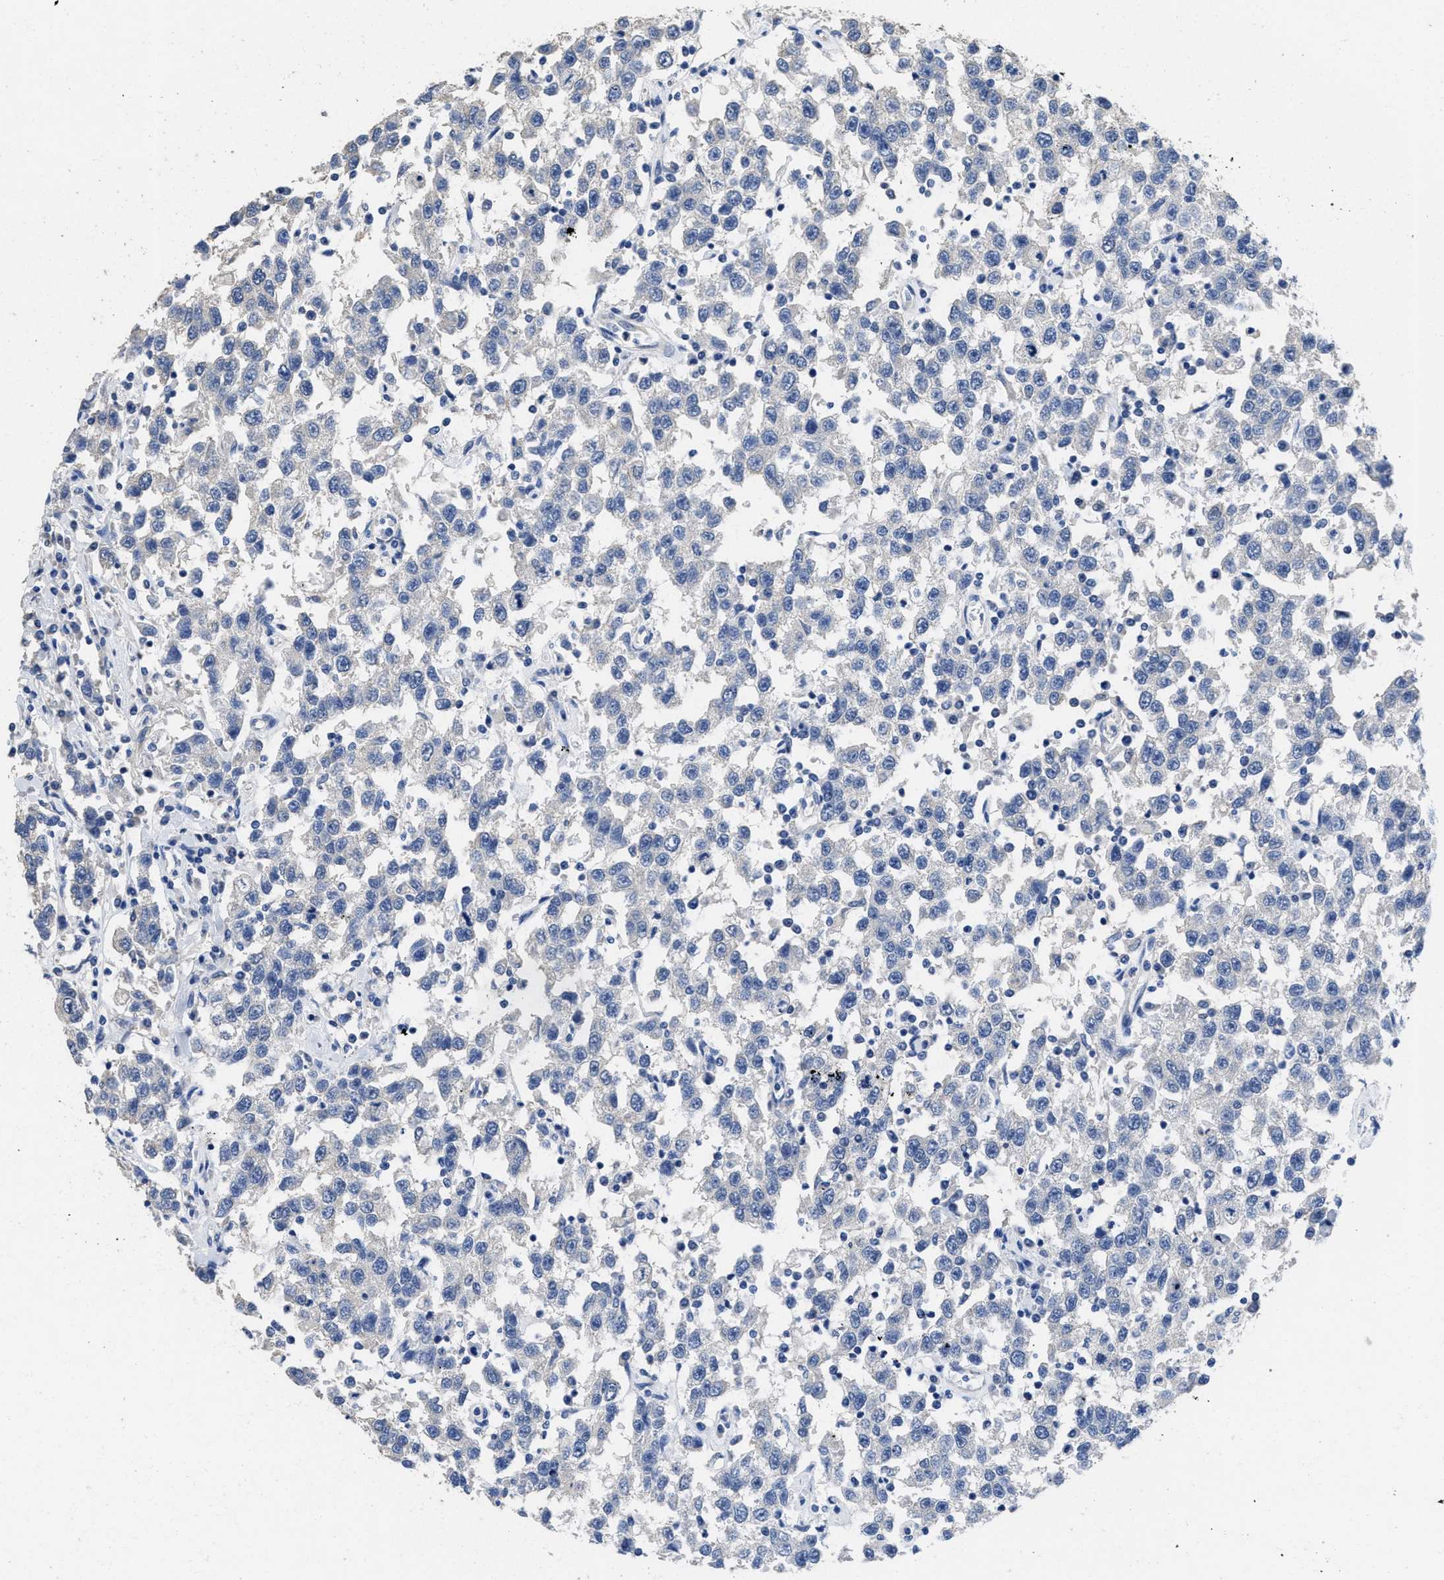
{"staining": {"intensity": "negative", "quantity": "none", "location": "none"}, "tissue": "testis cancer", "cell_type": "Tumor cells", "image_type": "cancer", "snomed": [{"axis": "morphology", "description": "Seminoma, NOS"}, {"axis": "topography", "description": "Testis"}], "caption": "Immunohistochemistry (IHC) photomicrograph of human testis seminoma stained for a protein (brown), which shows no expression in tumor cells. Brightfield microscopy of IHC stained with DAB (3,3'-diaminobenzidine) (brown) and hematoxylin (blue), captured at high magnification.", "gene": "CA9", "patient": {"sex": "male", "age": 41}}